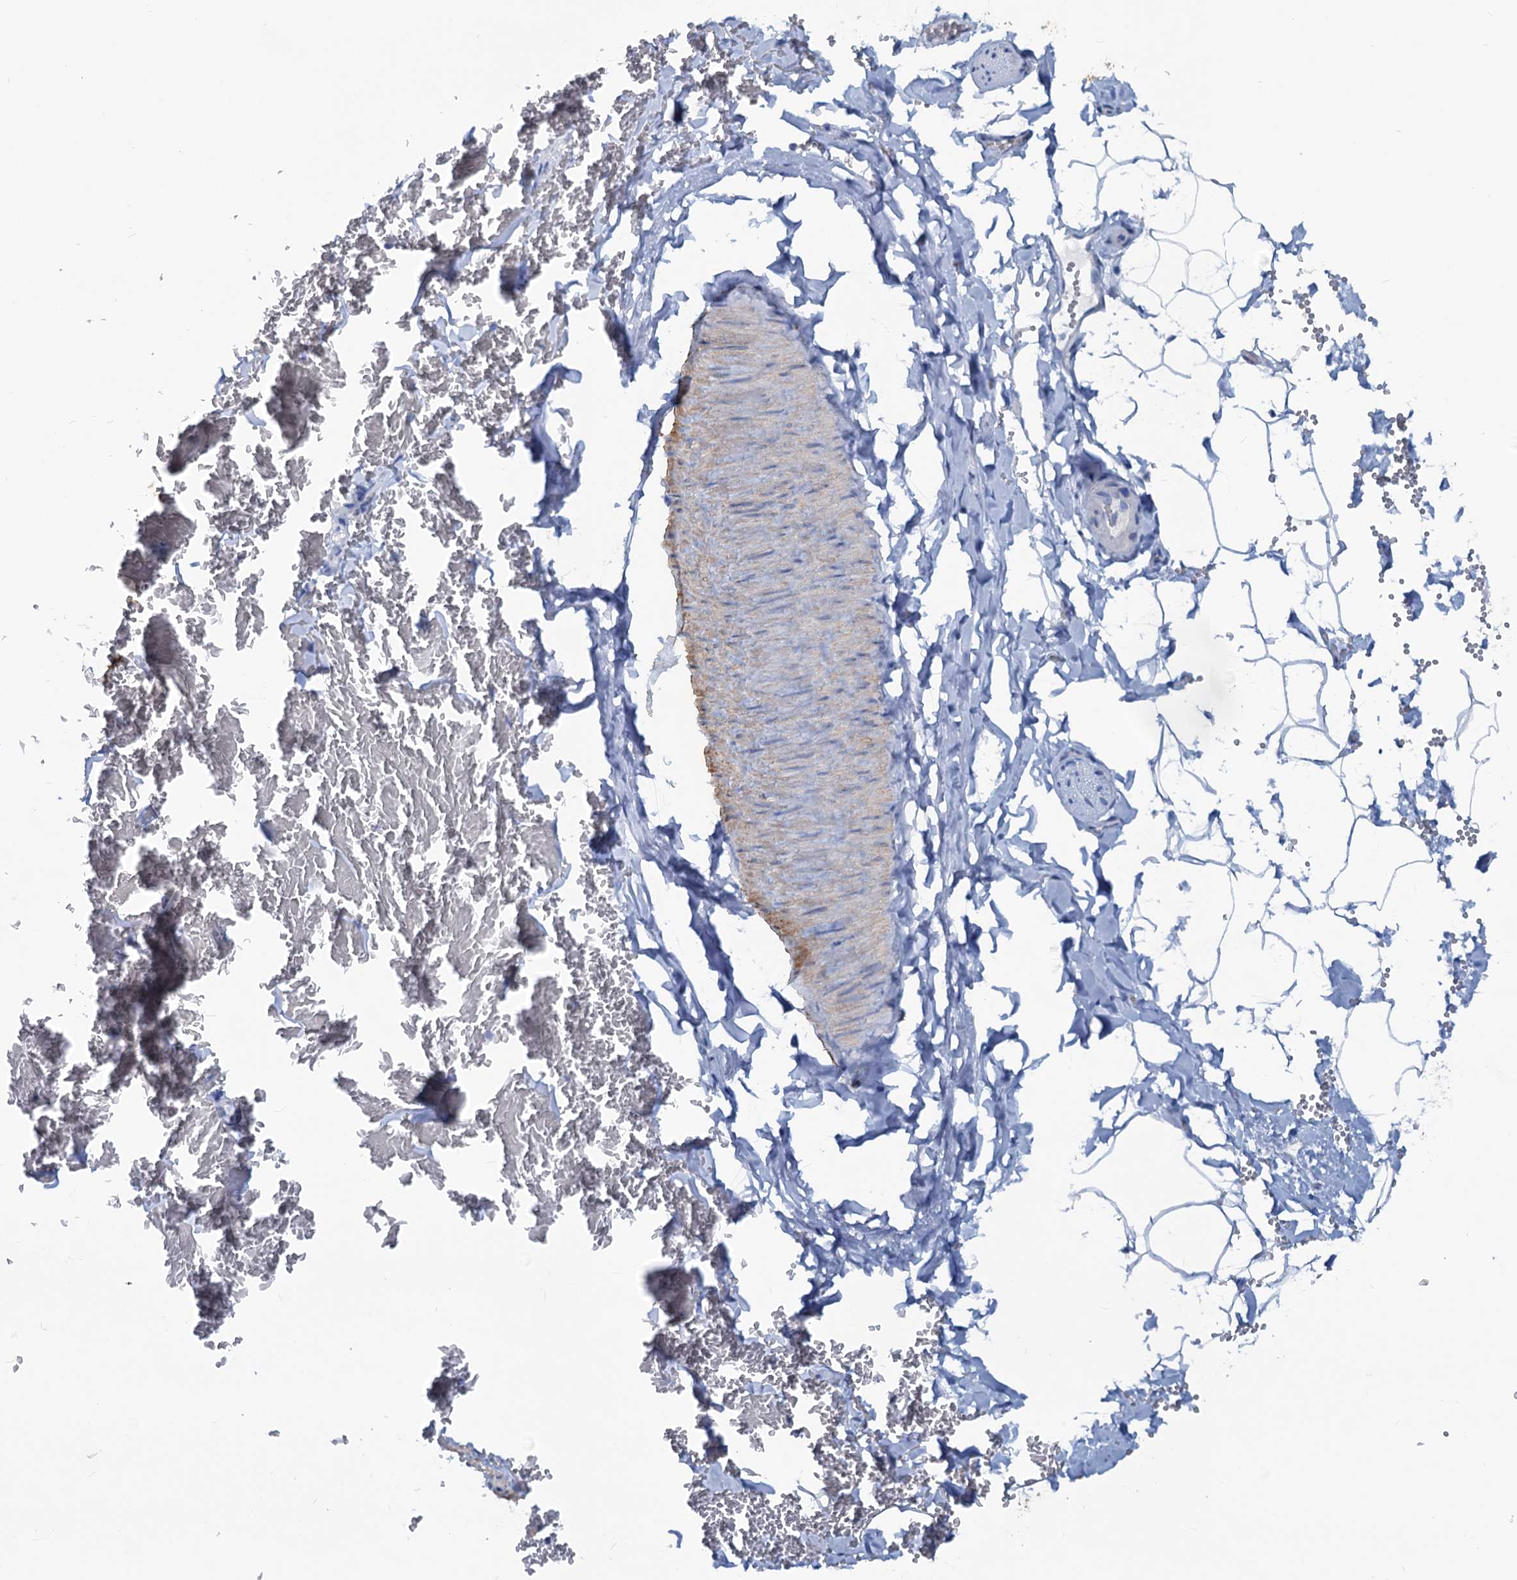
{"staining": {"intensity": "negative", "quantity": "none", "location": "none"}, "tissue": "adipose tissue", "cell_type": "Adipocytes", "image_type": "normal", "snomed": [{"axis": "morphology", "description": "Normal tissue, NOS"}, {"axis": "topography", "description": "Gallbladder"}, {"axis": "topography", "description": "Peripheral nerve tissue"}], "caption": "Adipocytes show no significant protein positivity in normal adipose tissue.", "gene": "SLC1A3", "patient": {"sex": "male", "age": 38}}